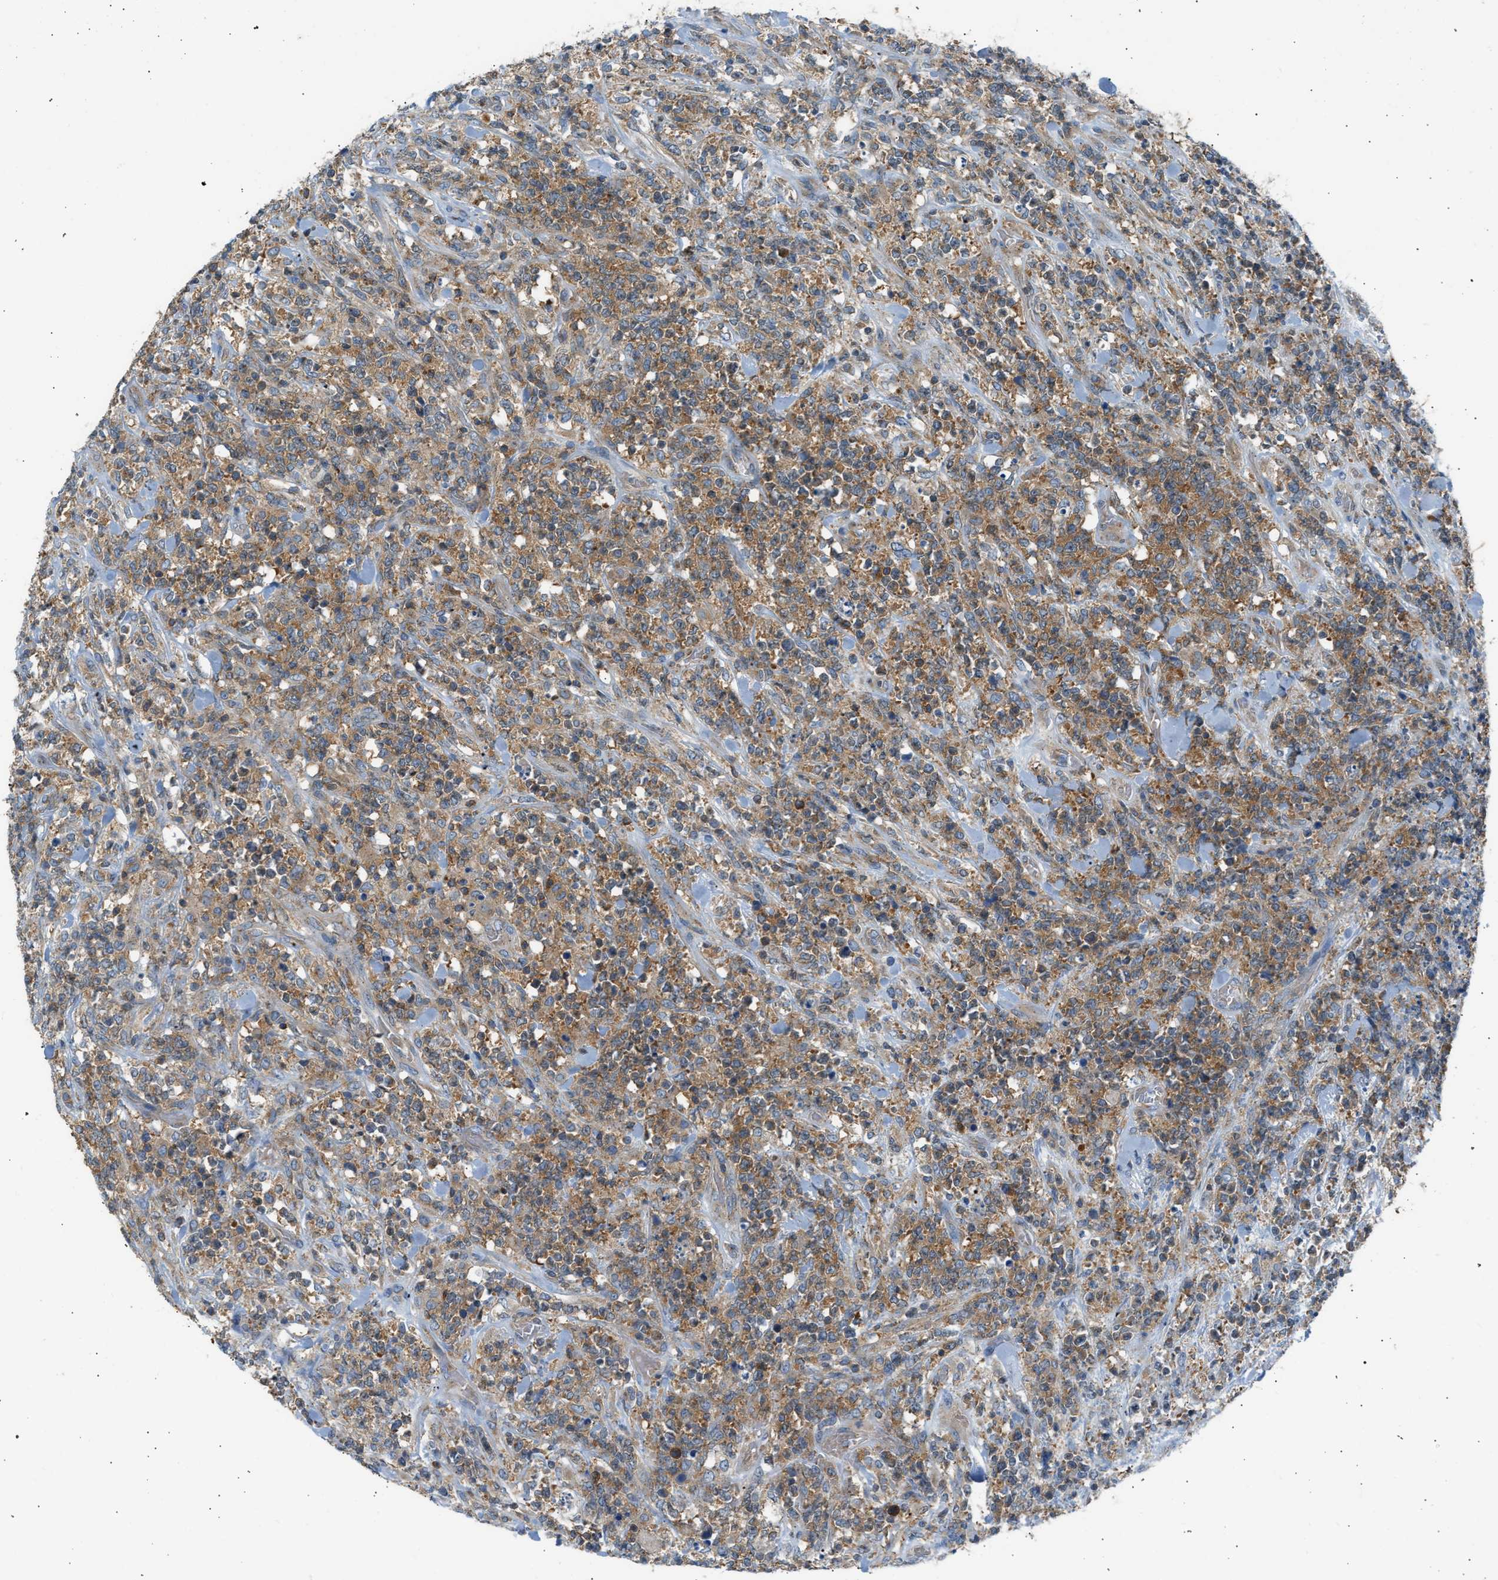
{"staining": {"intensity": "moderate", "quantity": ">75%", "location": "cytoplasmic/membranous"}, "tissue": "lymphoma", "cell_type": "Tumor cells", "image_type": "cancer", "snomed": [{"axis": "morphology", "description": "Malignant lymphoma, non-Hodgkin's type, High grade"}, {"axis": "topography", "description": "Soft tissue"}], "caption": "Immunohistochemistry (IHC) staining of lymphoma, which exhibits medium levels of moderate cytoplasmic/membranous positivity in approximately >75% of tumor cells indicating moderate cytoplasmic/membranous protein expression. The staining was performed using DAB (brown) for protein detection and nuclei were counterstained in hematoxylin (blue).", "gene": "TRIM50", "patient": {"sex": "male", "age": 18}}